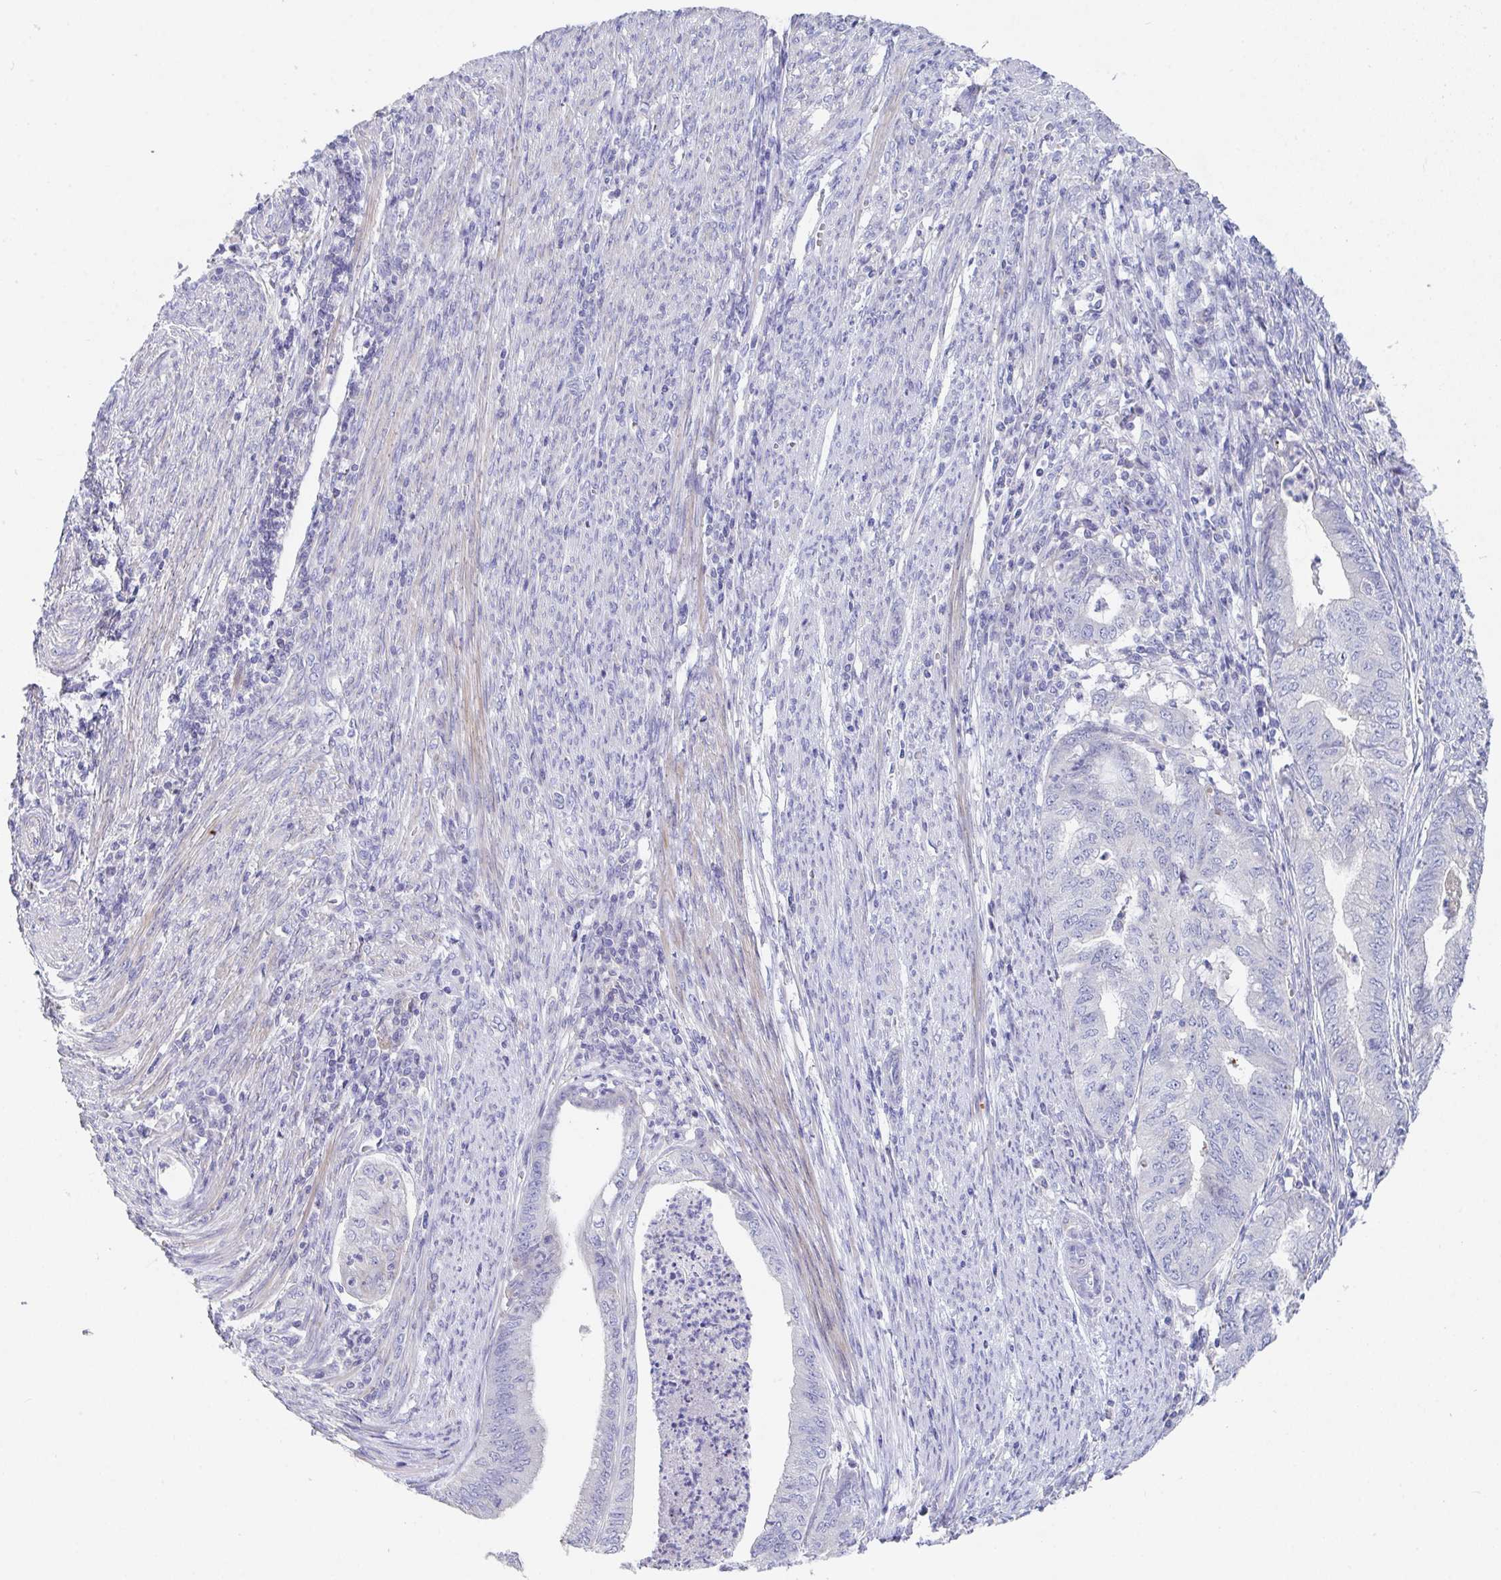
{"staining": {"intensity": "negative", "quantity": "none", "location": "none"}, "tissue": "endometrial cancer", "cell_type": "Tumor cells", "image_type": "cancer", "snomed": [{"axis": "morphology", "description": "Adenocarcinoma, NOS"}, {"axis": "topography", "description": "Endometrium"}], "caption": "A histopathology image of human endometrial cancer is negative for staining in tumor cells.", "gene": "ZNF561", "patient": {"sex": "female", "age": 79}}